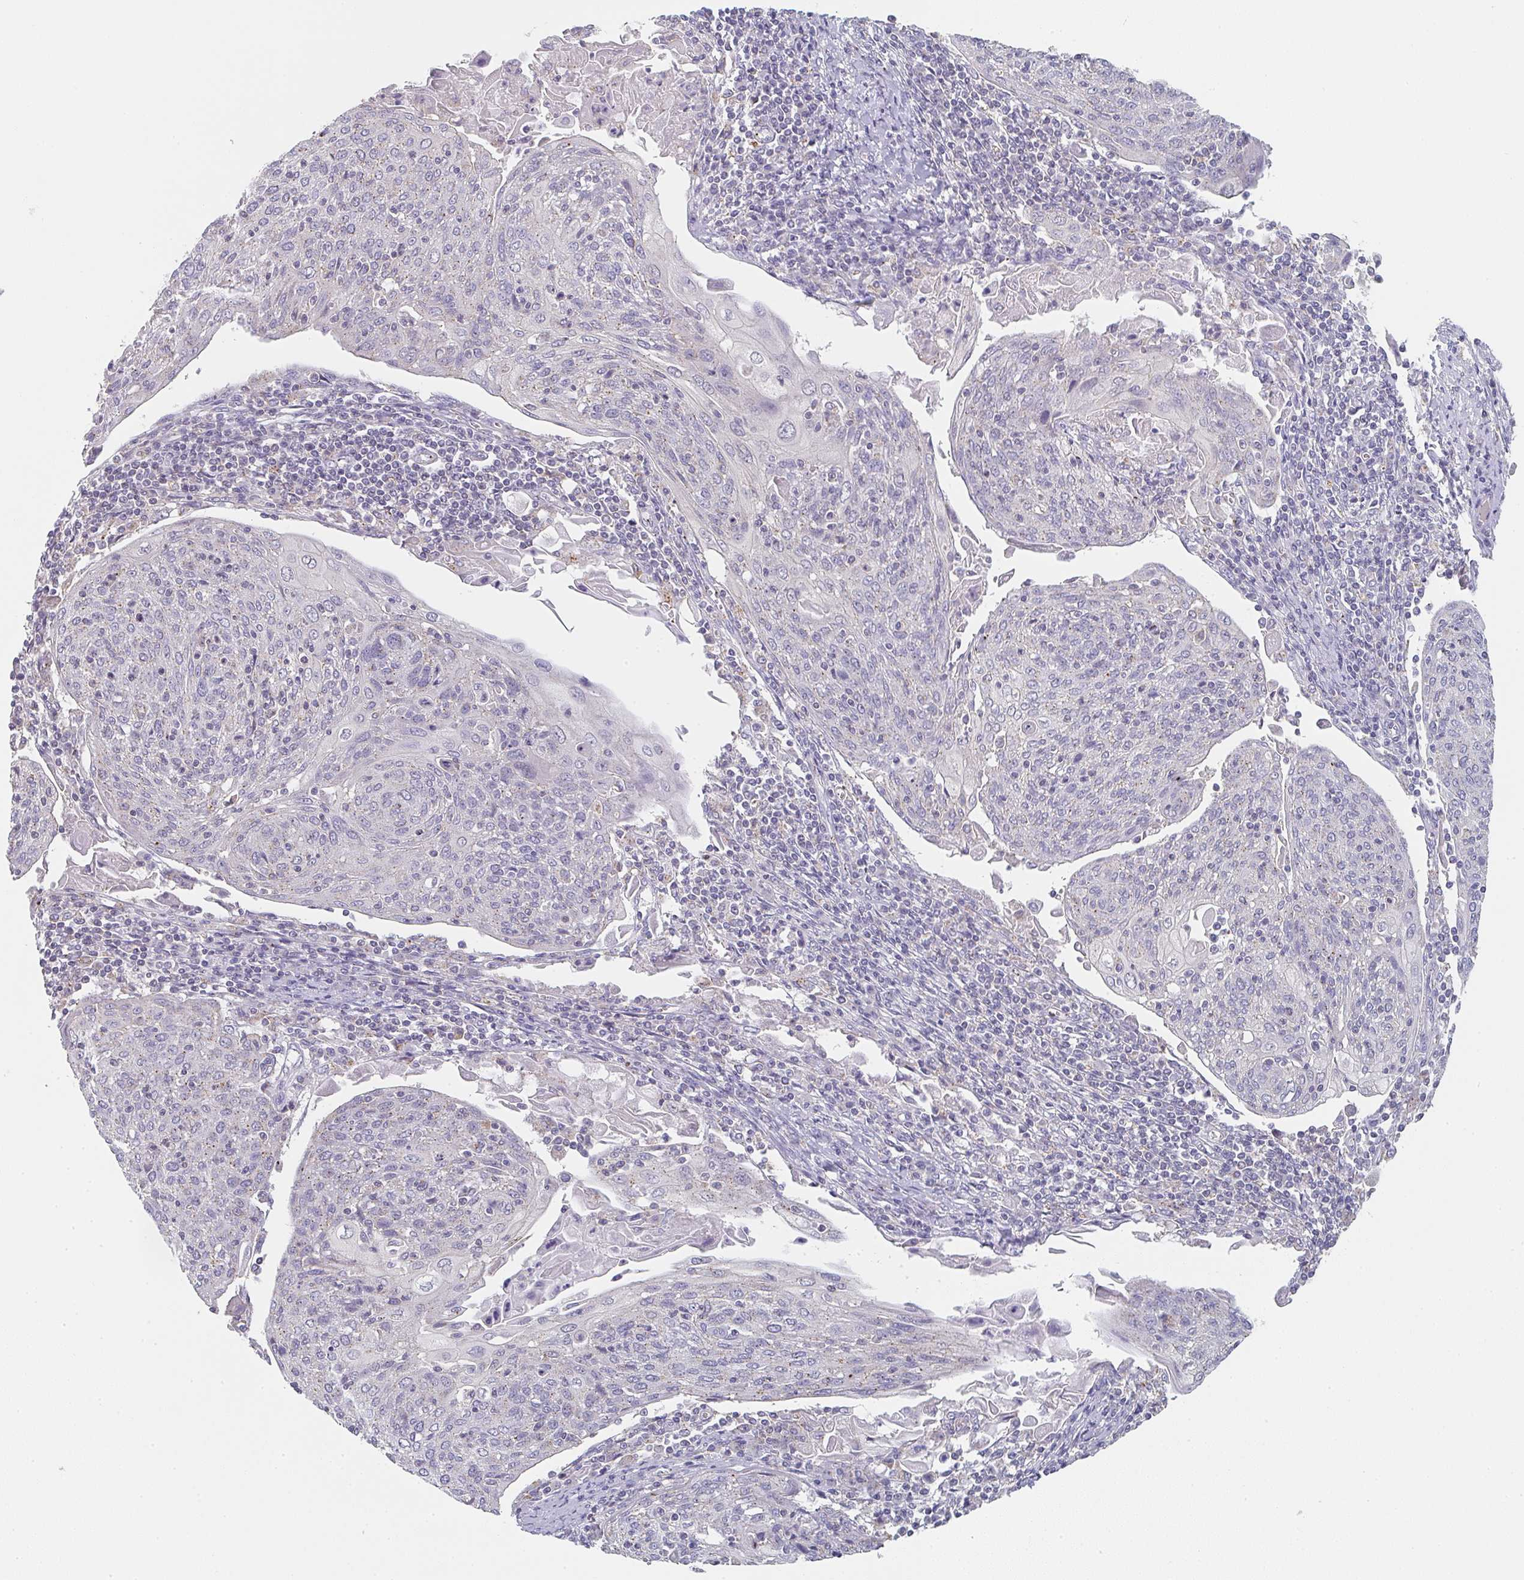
{"staining": {"intensity": "weak", "quantity": "<25%", "location": "cytoplasmic/membranous"}, "tissue": "cervical cancer", "cell_type": "Tumor cells", "image_type": "cancer", "snomed": [{"axis": "morphology", "description": "Squamous cell carcinoma, NOS"}, {"axis": "topography", "description": "Cervix"}], "caption": "This histopathology image is of cervical cancer (squamous cell carcinoma) stained with immunohistochemistry to label a protein in brown with the nuclei are counter-stained blue. There is no positivity in tumor cells.", "gene": "CHMP5", "patient": {"sex": "female", "age": 67}}